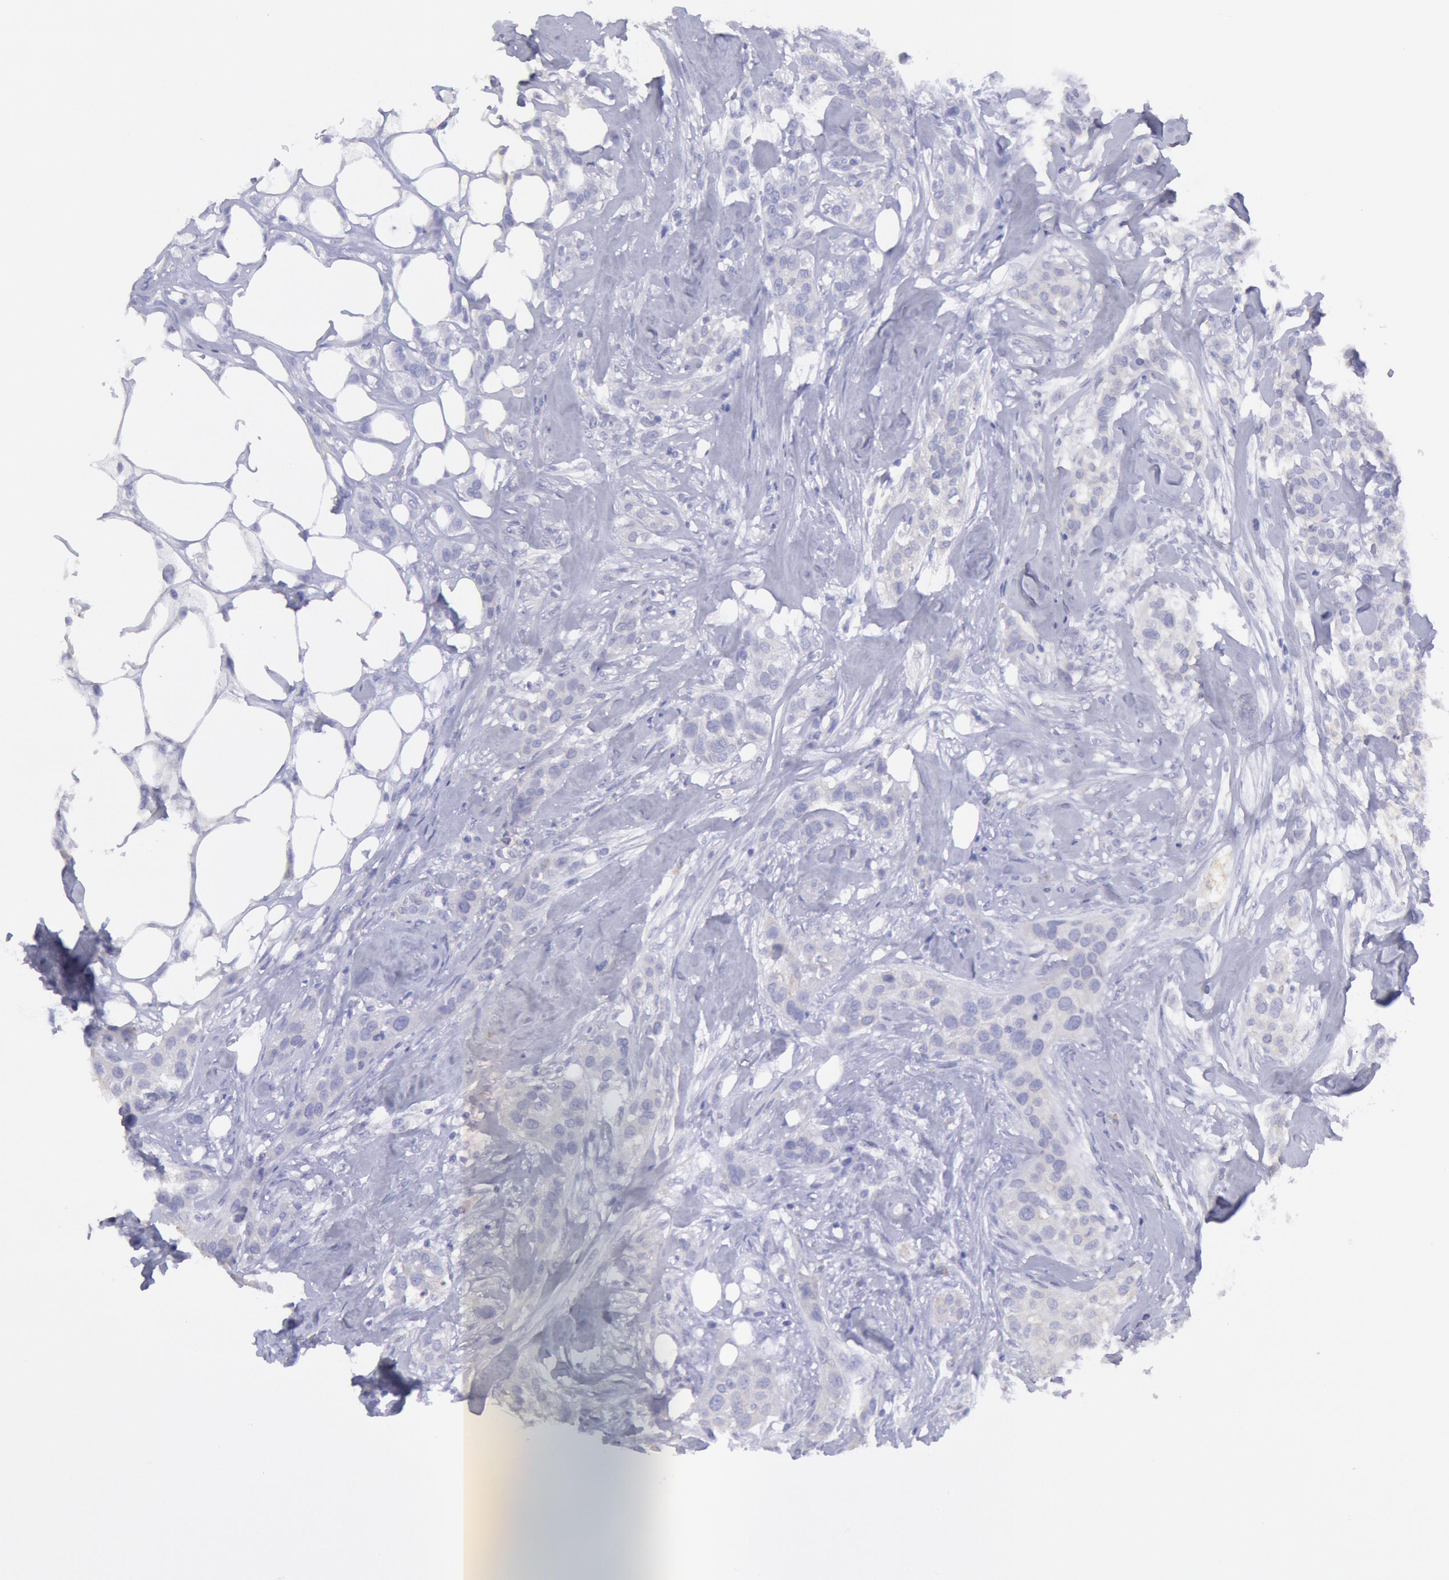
{"staining": {"intensity": "negative", "quantity": "none", "location": "none"}, "tissue": "breast cancer", "cell_type": "Tumor cells", "image_type": "cancer", "snomed": [{"axis": "morphology", "description": "Duct carcinoma"}, {"axis": "topography", "description": "Breast"}], "caption": "Protein analysis of infiltrating ductal carcinoma (breast) demonstrates no significant staining in tumor cells.", "gene": "MYH7", "patient": {"sex": "female", "age": 45}}